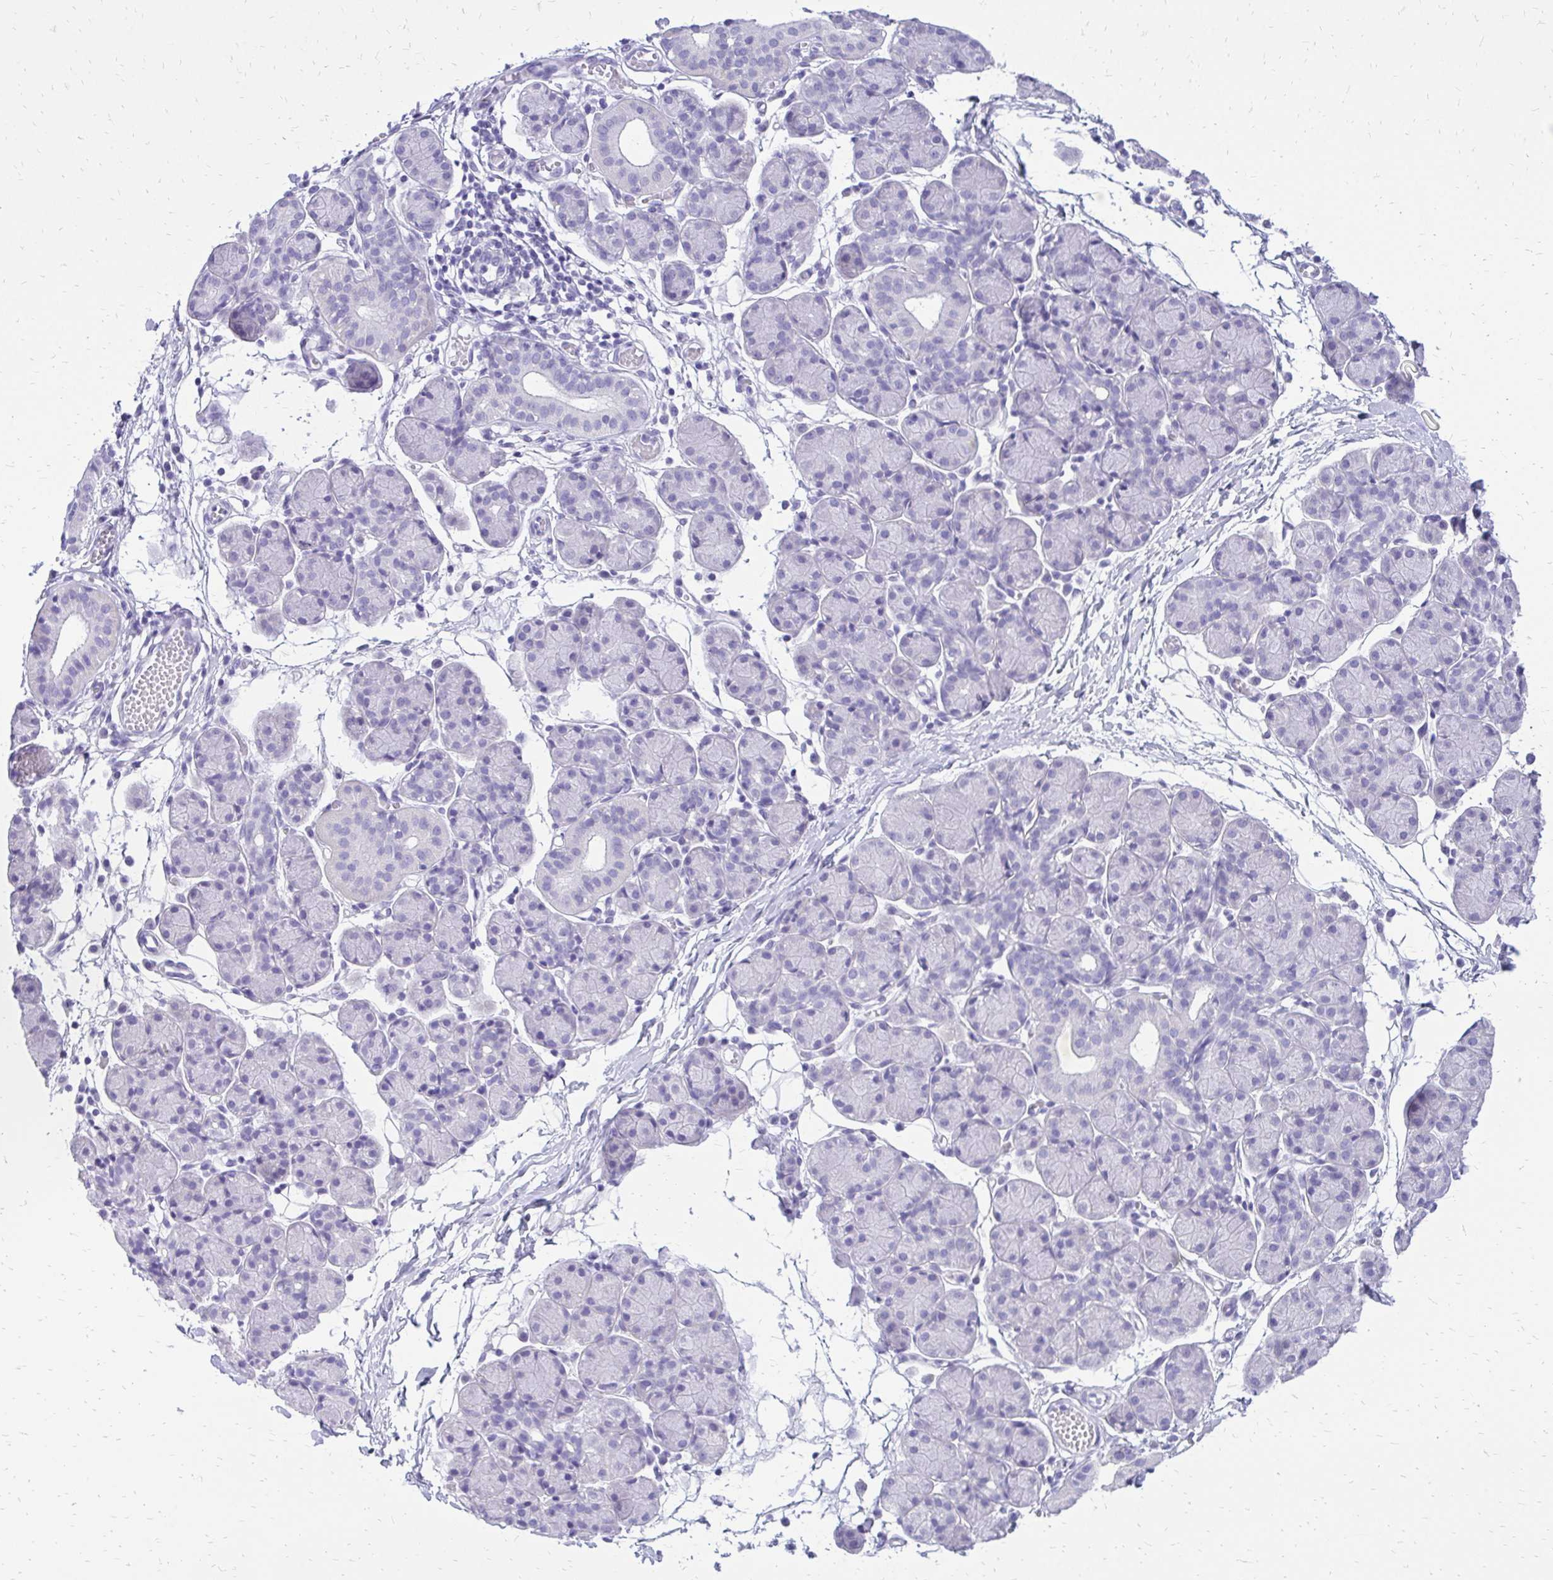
{"staining": {"intensity": "negative", "quantity": "none", "location": "none"}, "tissue": "salivary gland", "cell_type": "Glandular cells", "image_type": "normal", "snomed": [{"axis": "morphology", "description": "Normal tissue, NOS"}, {"axis": "morphology", "description": "Inflammation, NOS"}, {"axis": "topography", "description": "Lymph node"}, {"axis": "topography", "description": "Salivary gland"}], "caption": "Histopathology image shows no protein positivity in glandular cells of benign salivary gland.", "gene": "SLC32A1", "patient": {"sex": "male", "age": 3}}